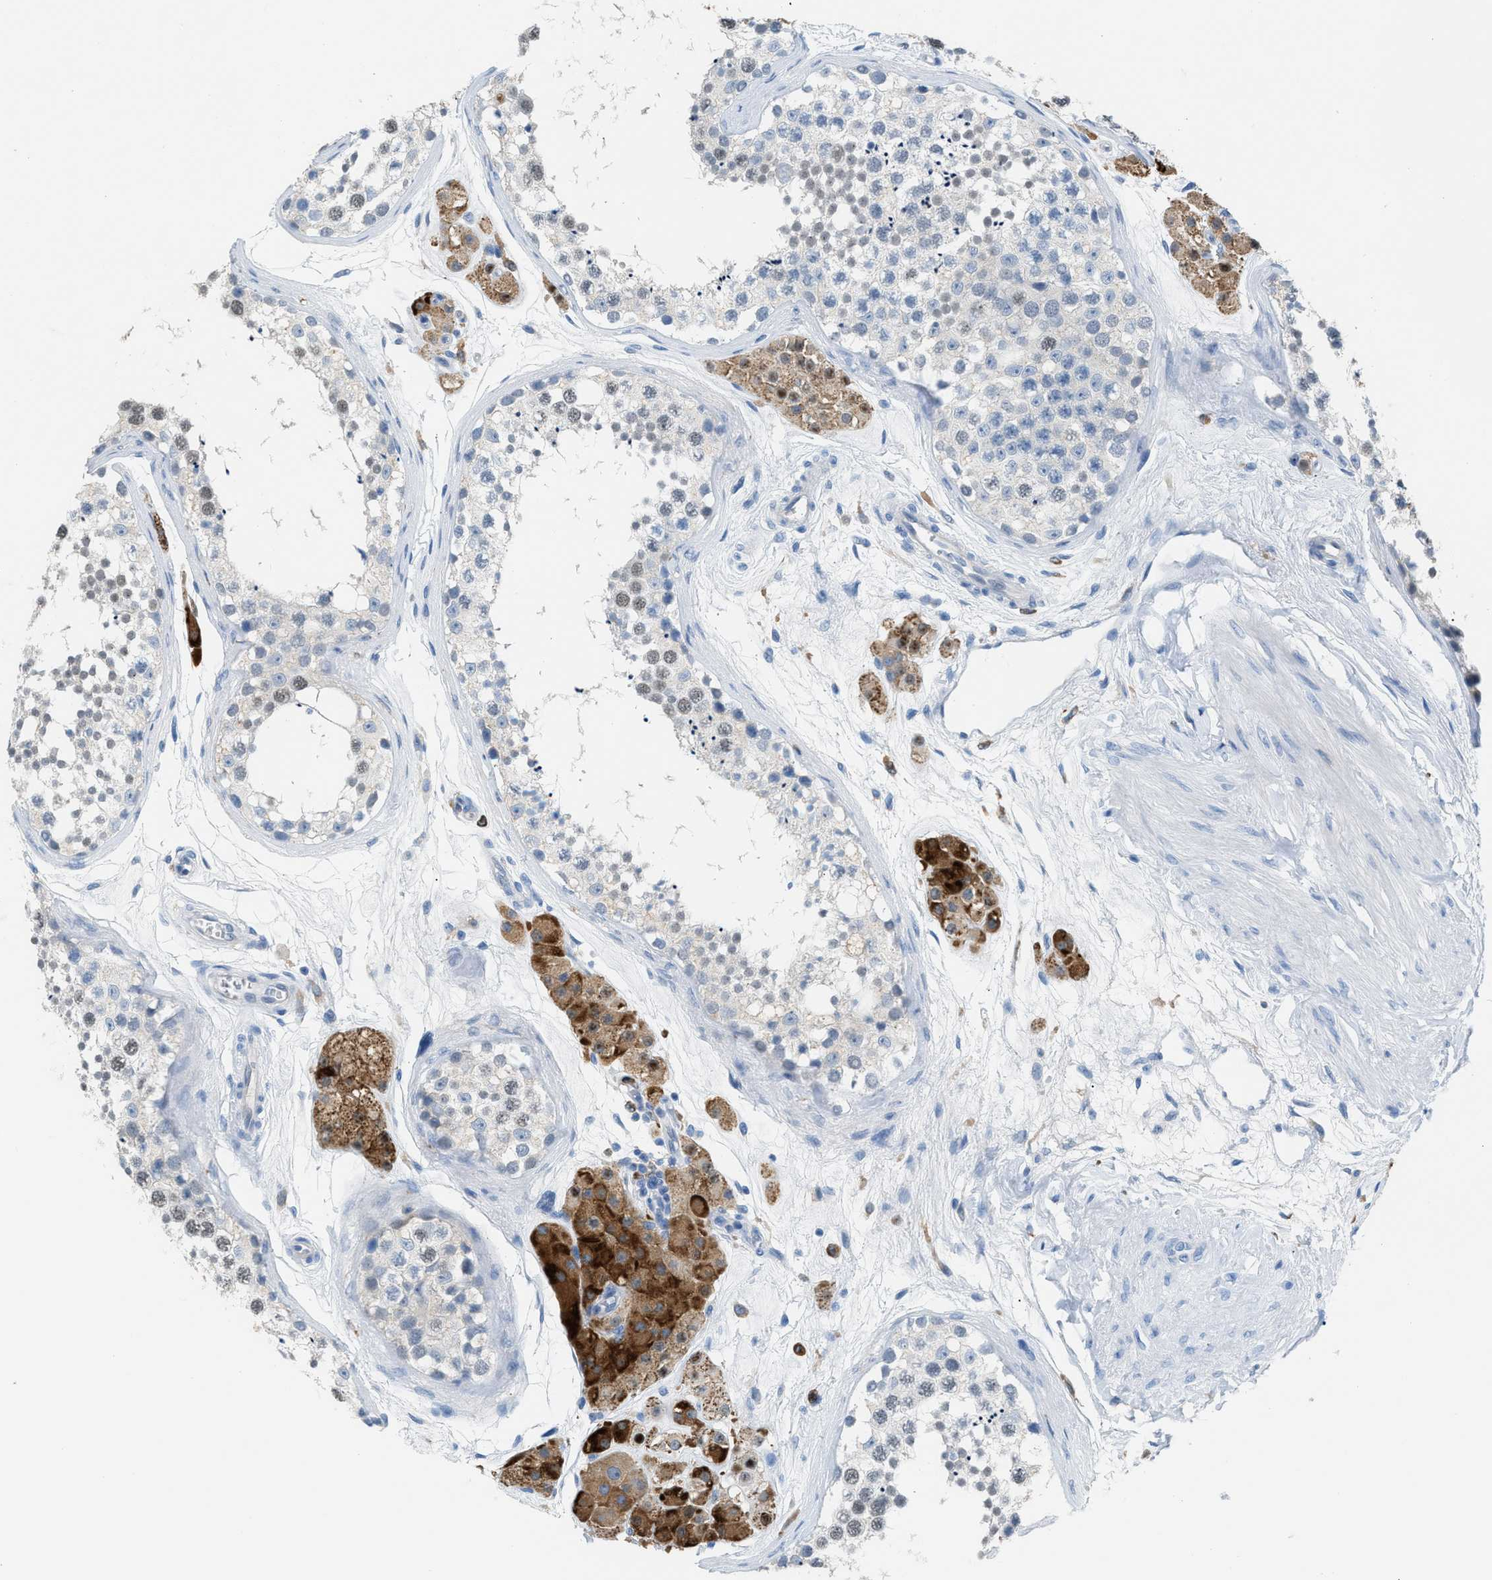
{"staining": {"intensity": "weak", "quantity": "<25%", "location": "nuclear"}, "tissue": "testis", "cell_type": "Cells in seminiferous ducts", "image_type": "normal", "snomed": [{"axis": "morphology", "description": "Normal tissue, NOS"}, {"axis": "topography", "description": "Testis"}], "caption": "Immunohistochemical staining of normal testis exhibits no significant expression in cells in seminiferous ducts. (DAB (3,3'-diaminobenzidine) immunohistochemistry visualized using brightfield microscopy, high magnification).", "gene": "CLEC10A", "patient": {"sex": "male", "age": 56}}